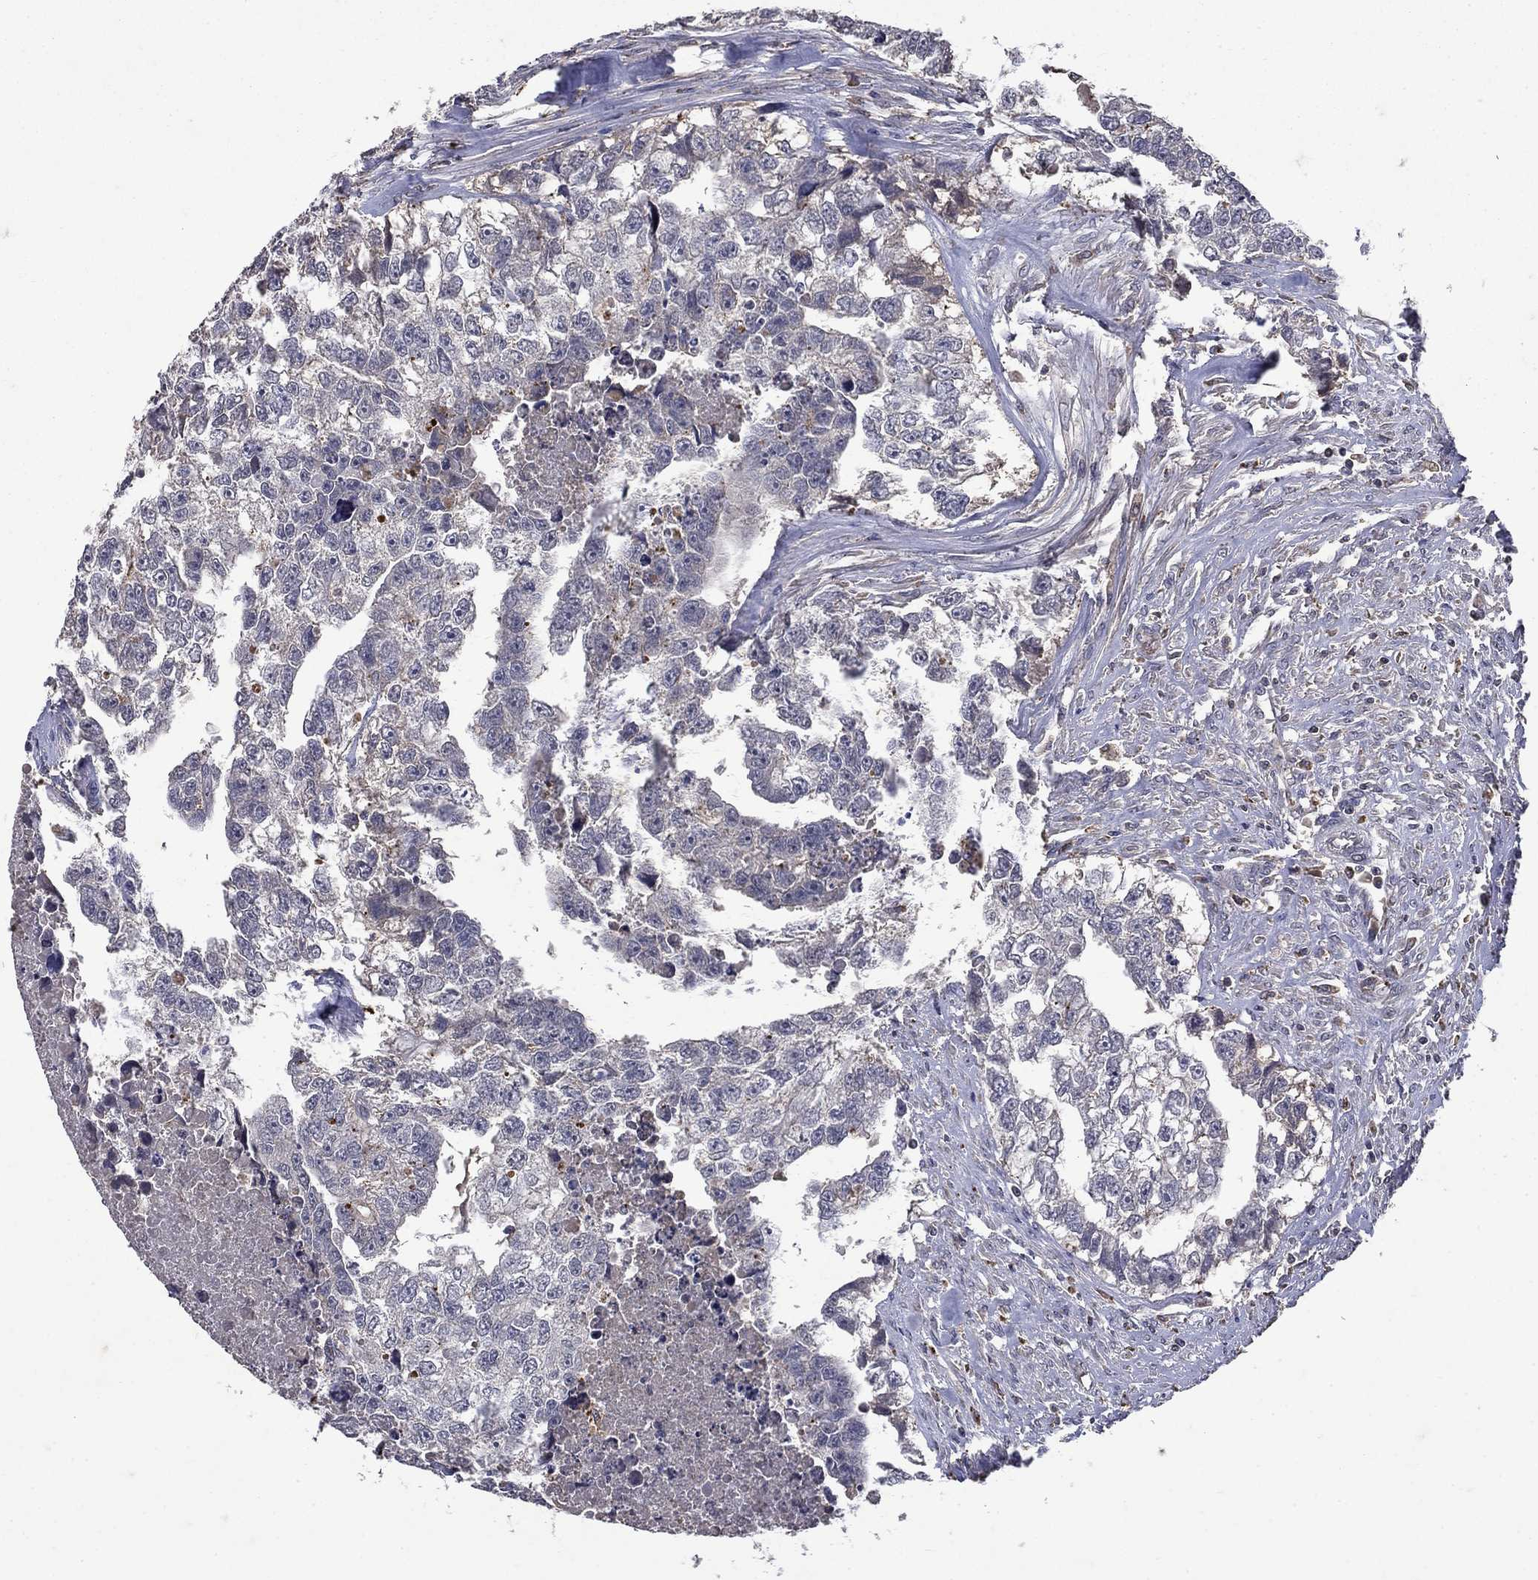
{"staining": {"intensity": "negative", "quantity": "none", "location": "none"}, "tissue": "testis cancer", "cell_type": "Tumor cells", "image_type": "cancer", "snomed": [{"axis": "morphology", "description": "Carcinoma, Embryonal, NOS"}, {"axis": "morphology", "description": "Teratoma, malignant, NOS"}, {"axis": "topography", "description": "Testis"}], "caption": "Testis cancer was stained to show a protein in brown. There is no significant staining in tumor cells.", "gene": "NPC2", "patient": {"sex": "male", "age": 44}}